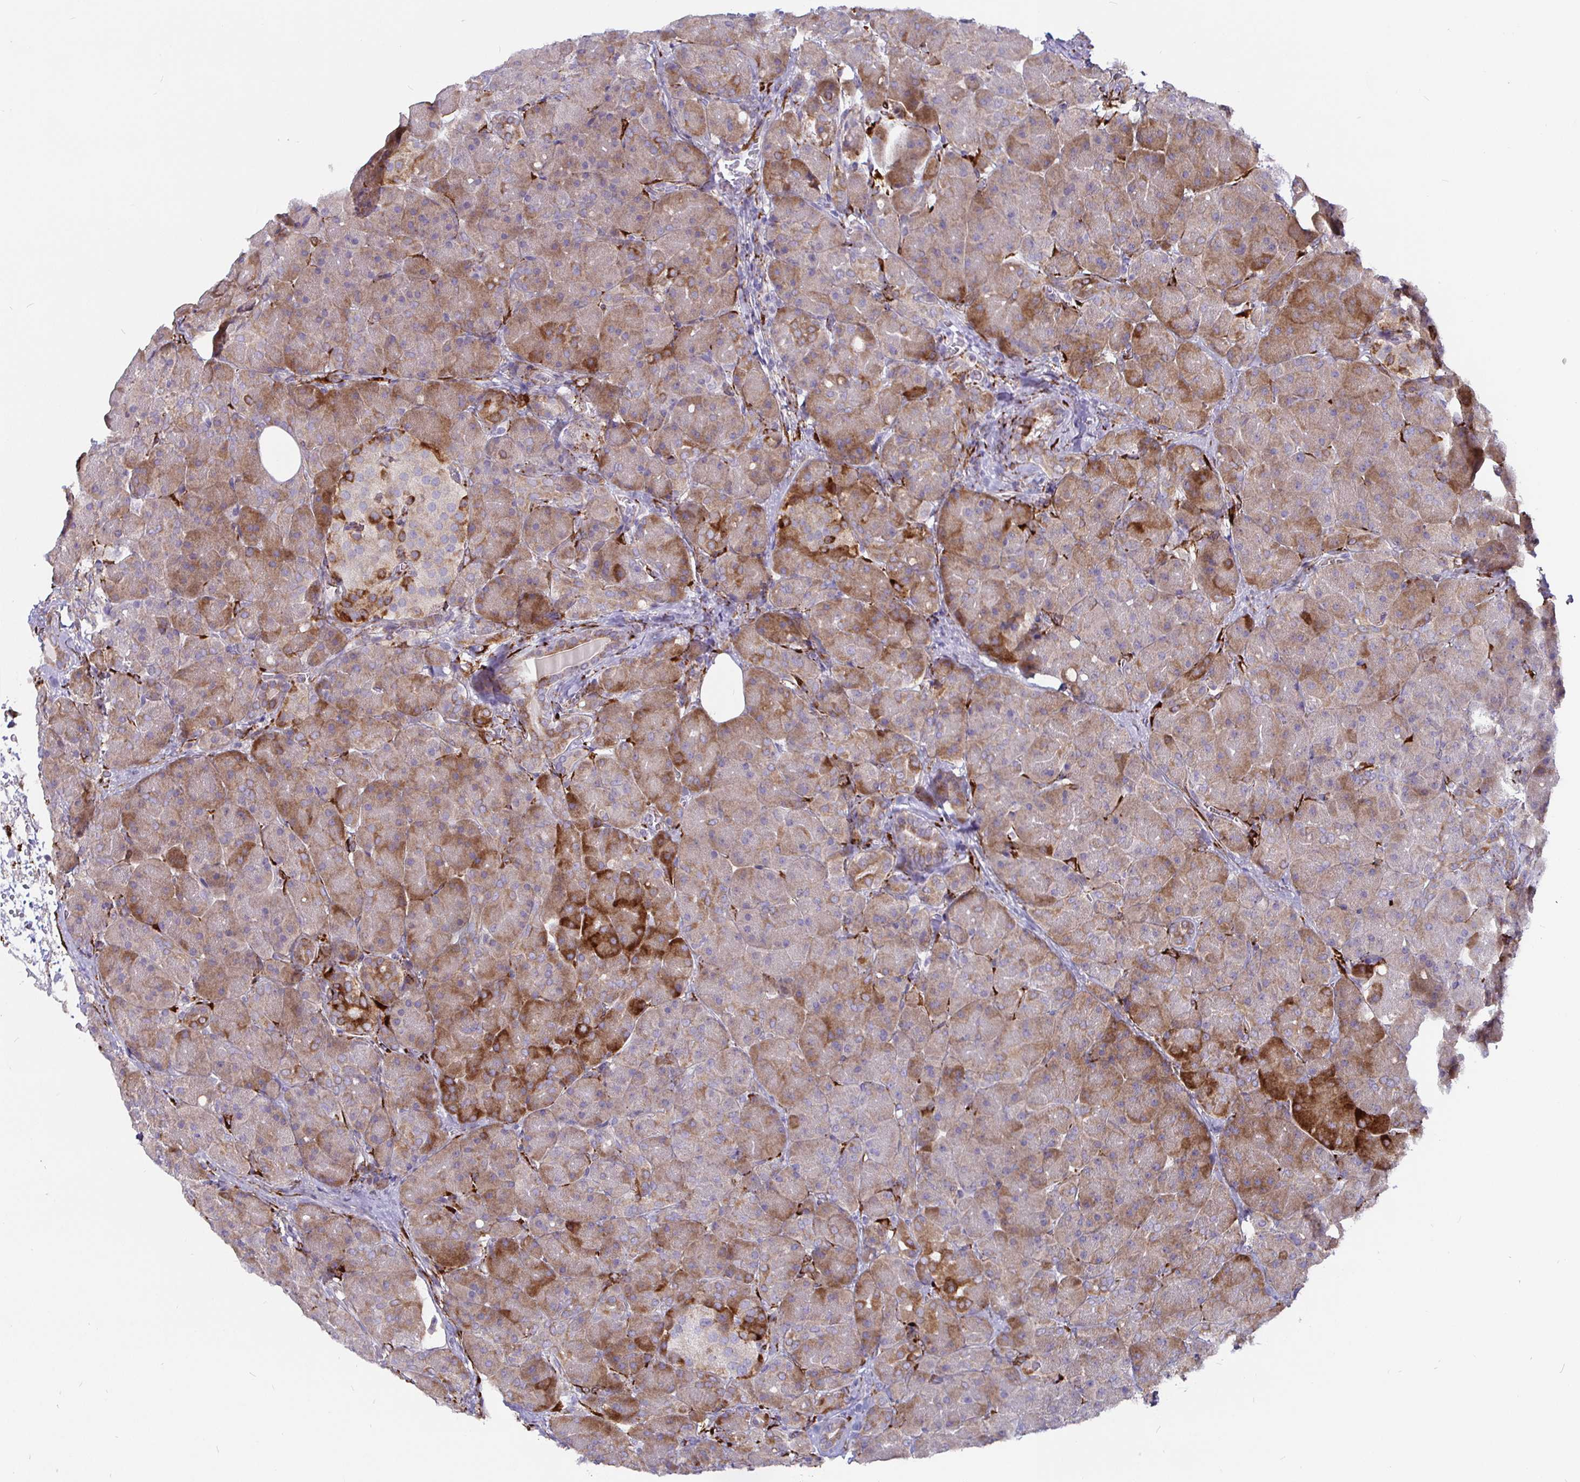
{"staining": {"intensity": "strong", "quantity": "25%-75%", "location": "cytoplasmic/membranous"}, "tissue": "pancreas", "cell_type": "Exocrine glandular cells", "image_type": "normal", "snomed": [{"axis": "morphology", "description": "Normal tissue, NOS"}, {"axis": "topography", "description": "Pancreas"}], "caption": "A micrograph showing strong cytoplasmic/membranous staining in approximately 25%-75% of exocrine glandular cells in unremarkable pancreas, as visualized by brown immunohistochemical staining.", "gene": "P4HA2", "patient": {"sex": "male", "age": 55}}